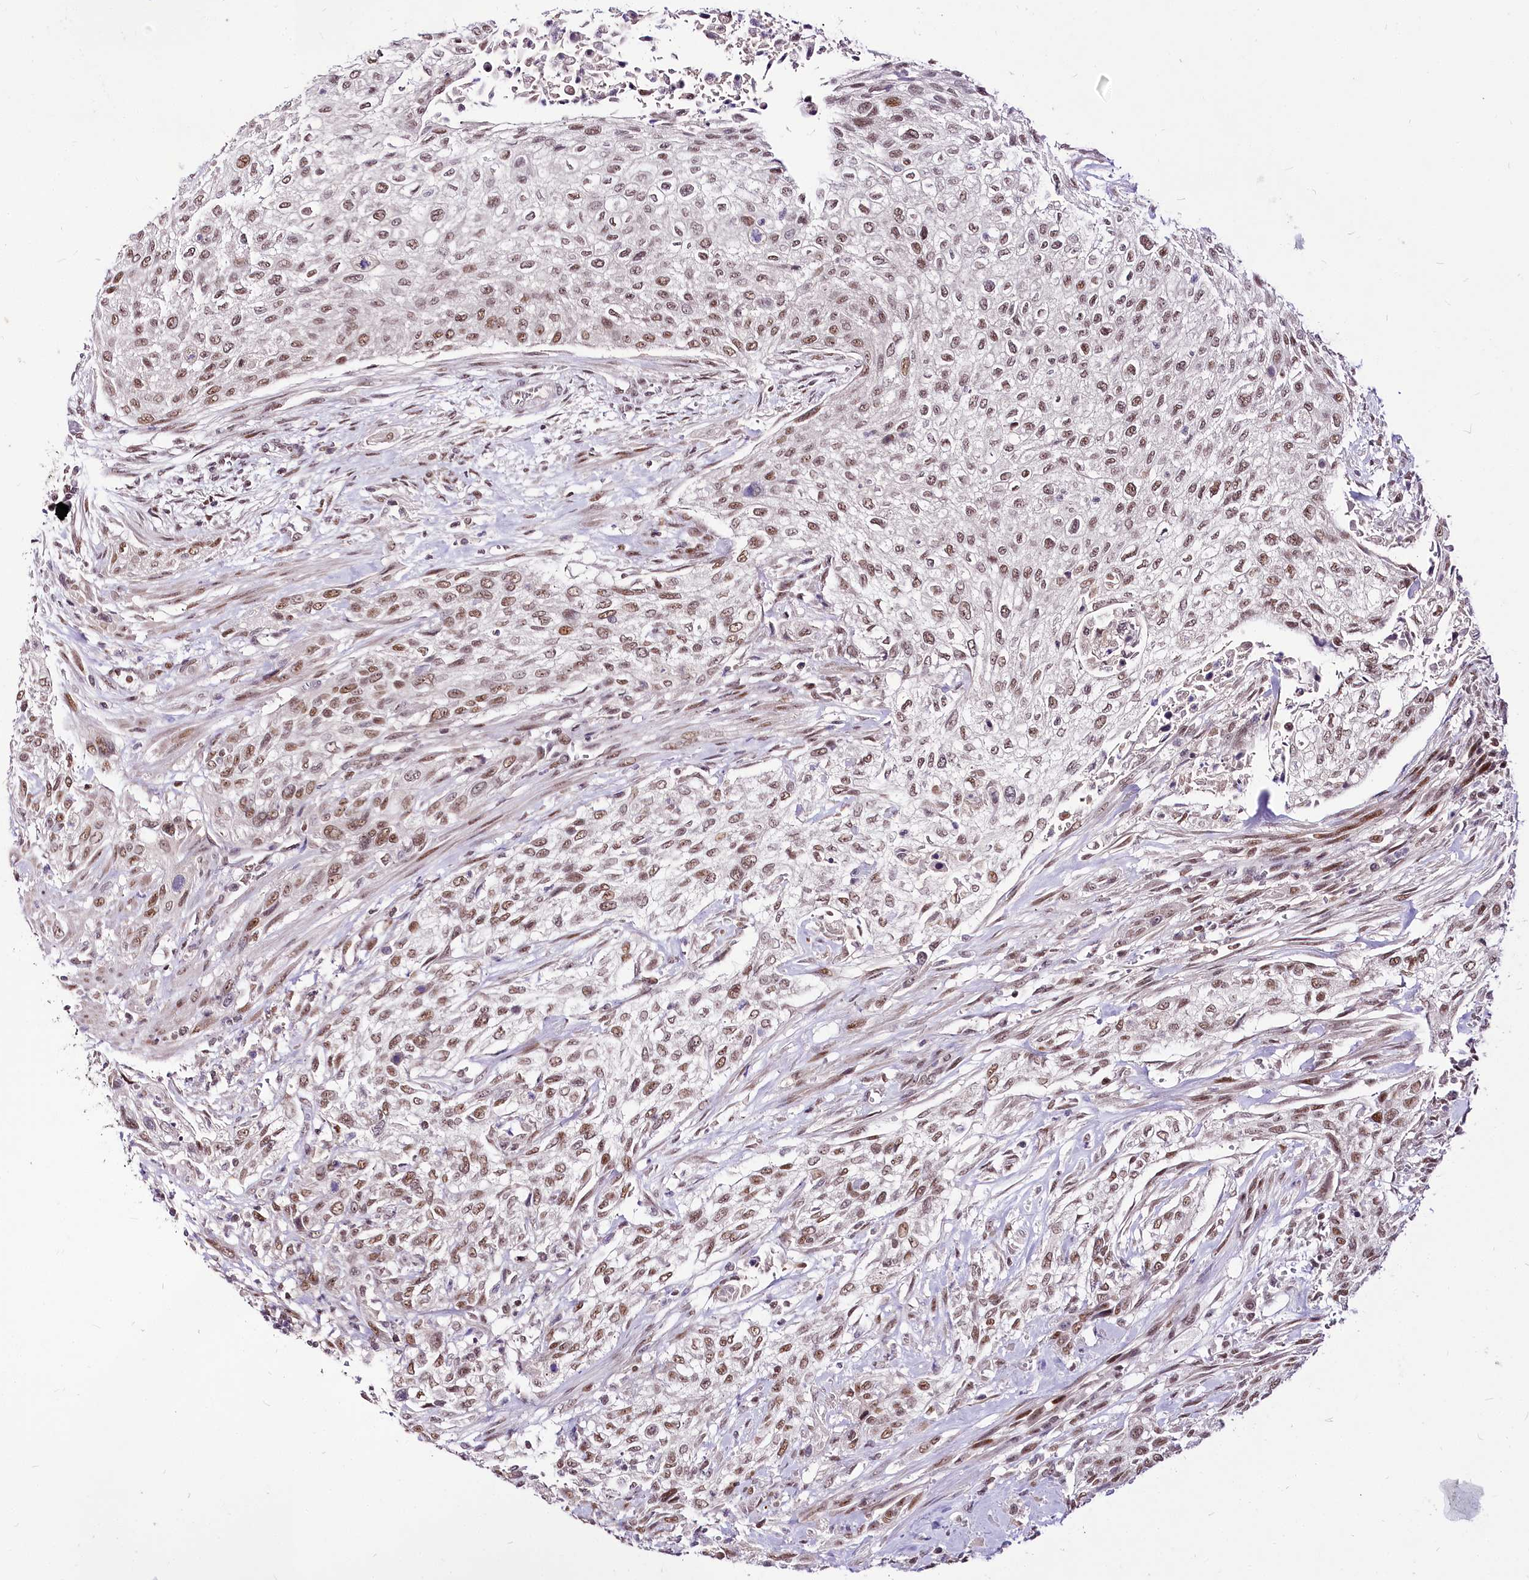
{"staining": {"intensity": "moderate", "quantity": ">75%", "location": "nuclear"}, "tissue": "urothelial cancer", "cell_type": "Tumor cells", "image_type": "cancer", "snomed": [{"axis": "morphology", "description": "Urothelial carcinoma, High grade"}, {"axis": "topography", "description": "Urinary bladder"}], "caption": "DAB immunohistochemical staining of high-grade urothelial carcinoma displays moderate nuclear protein positivity in about >75% of tumor cells. The staining is performed using DAB brown chromogen to label protein expression. The nuclei are counter-stained blue using hematoxylin.", "gene": "POLA2", "patient": {"sex": "male", "age": 35}}